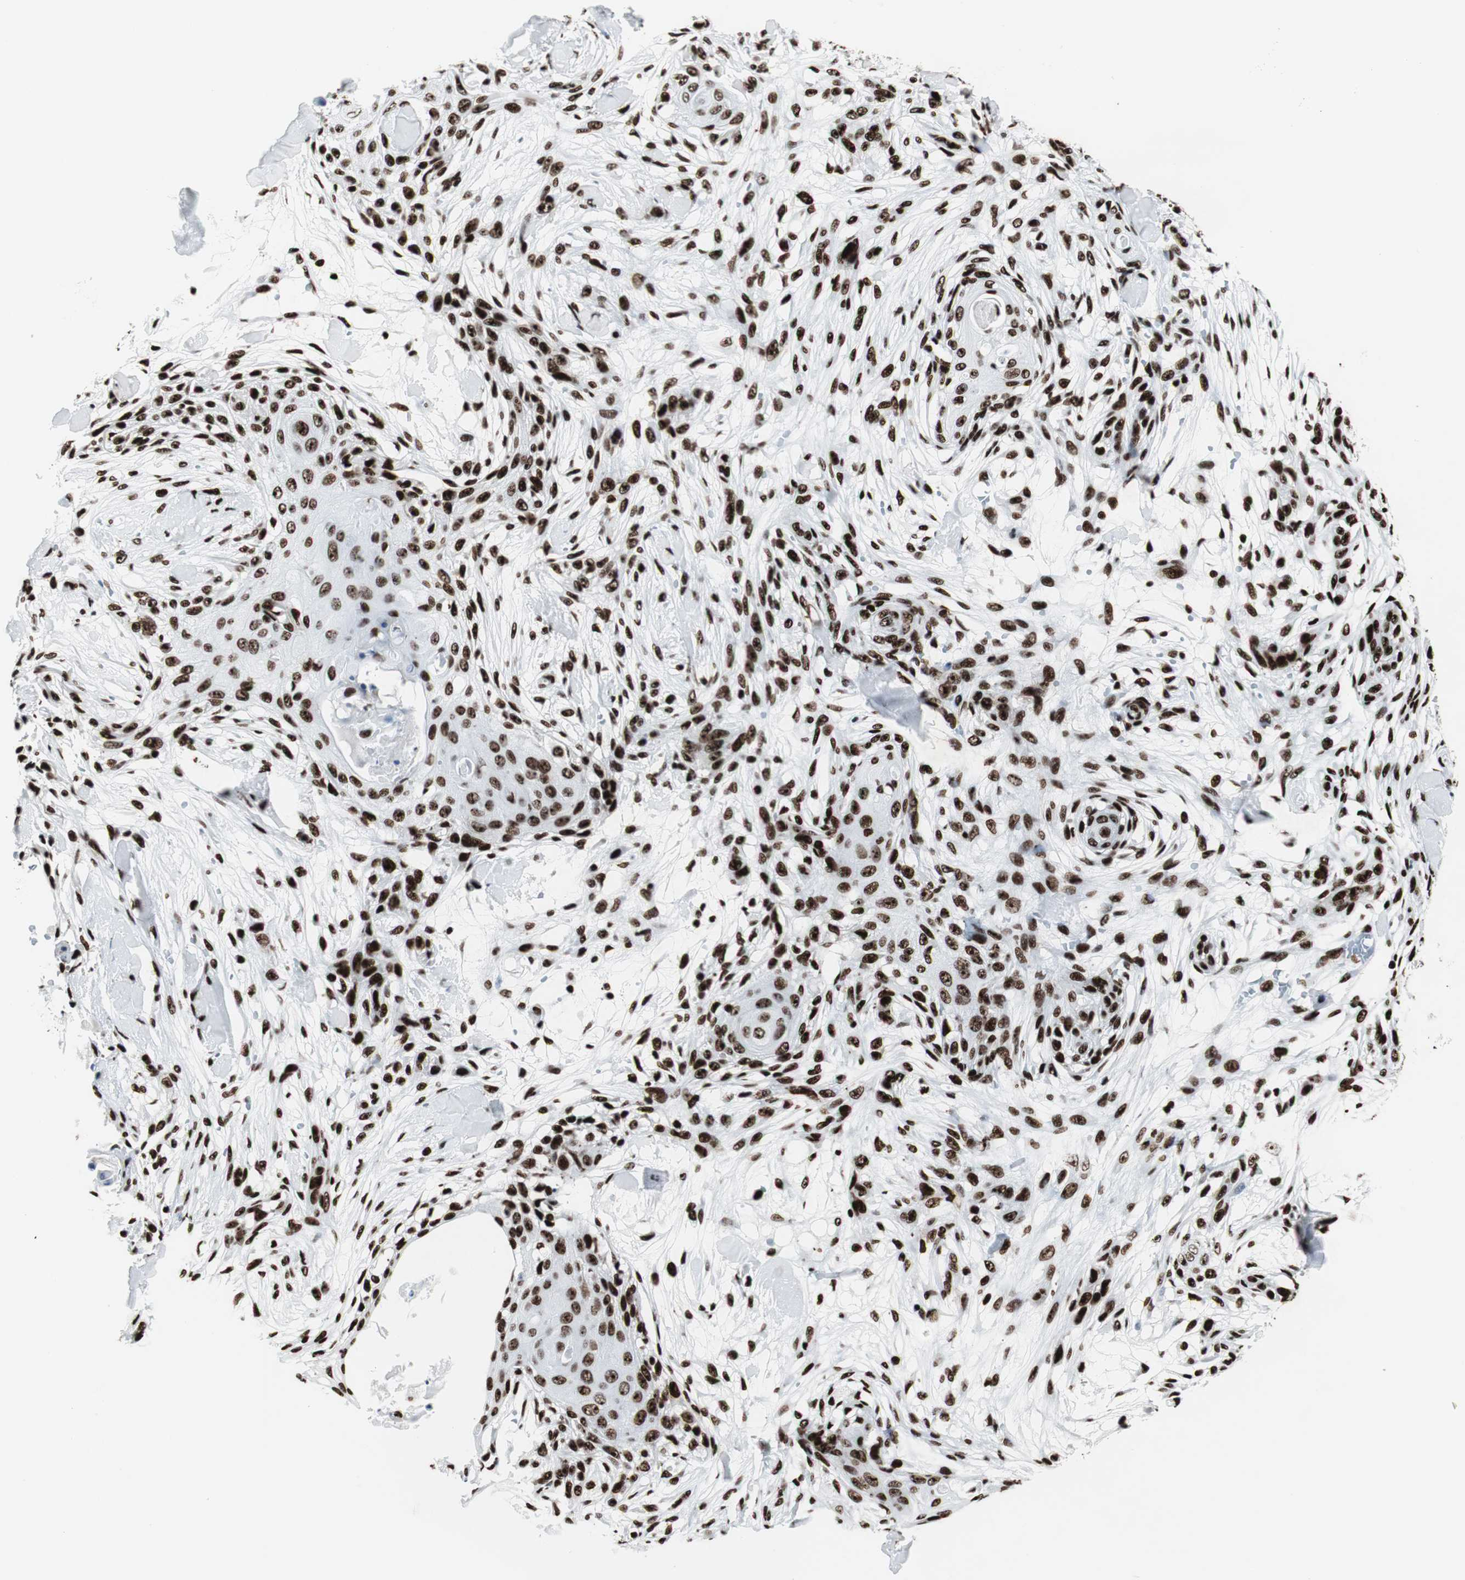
{"staining": {"intensity": "strong", "quantity": ">75%", "location": "nuclear"}, "tissue": "skin cancer", "cell_type": "Tumor cells", "image_type": "cancer", "snomed": [{"axis": "morphology", "description": "Squamous cell carcinoma, NOS"}, {"axis": "topography", "description": "Skin"}], "caption": "Immunohistochemical staining of human skin cancer (squamous cell carcinoma) exhibits high levels of strong nuclear protein staining in about >75% of tumor cells.", "gene": "NCL", "patient": {"sex": "female", "age": 59}}